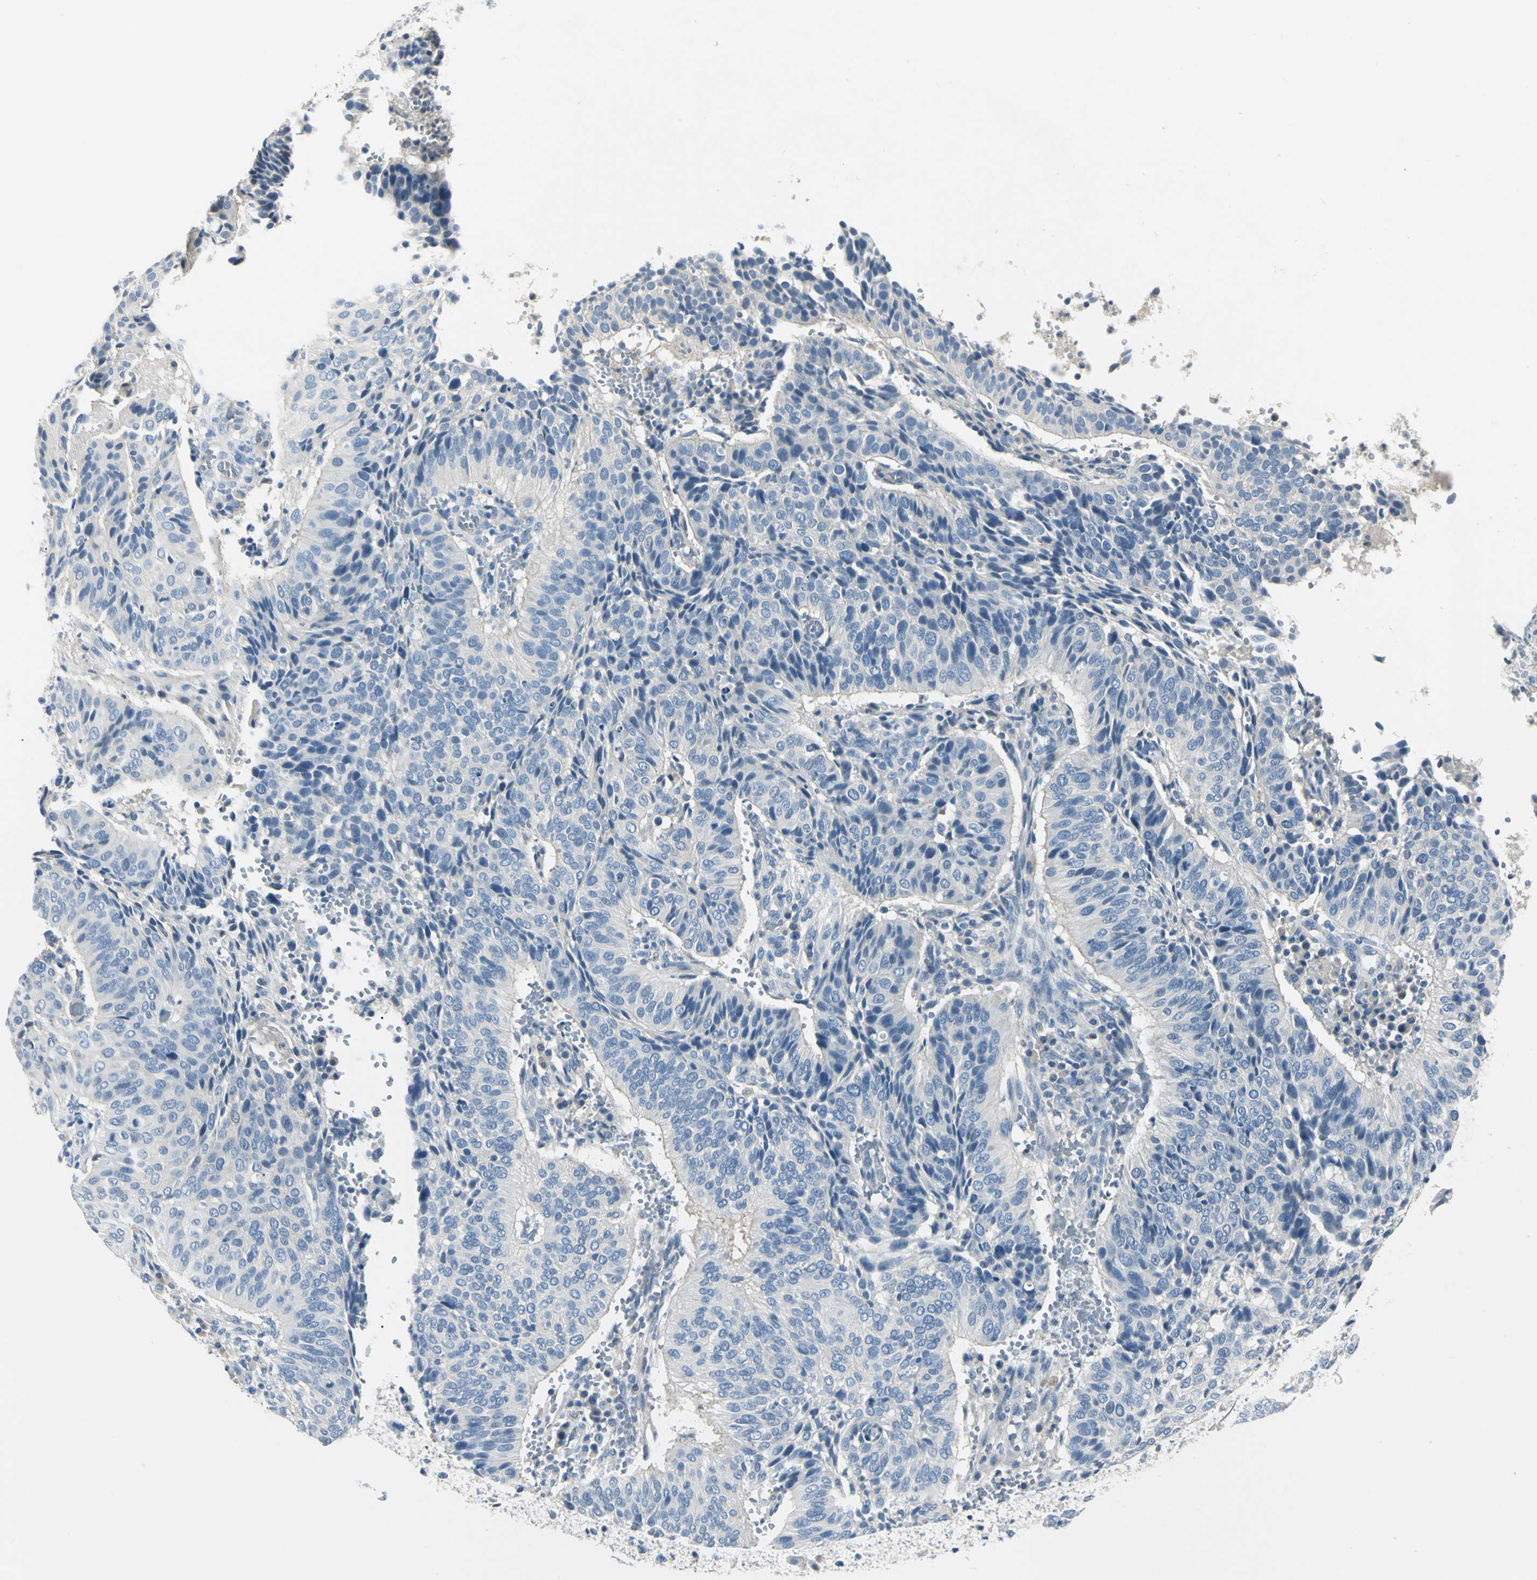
{"staining": {"intensity": "negative", "quantity": "none", "location": "none"}, "tissue": "cervical cancer", "cell_type": "Tumor cells", "image_type": "cancer", "snomed": [{"axis": "morphology", "description": "Squamous cell carcinoma, NOS"}, {"axis": "topography", "description": "Cervix"}], "caption": "Protein analysis of cervical squamous cell carcinoma exhibits no significant positivity in tumor cells.", "gene": "RIPOR1", "patient": {"sex": "female", "age": 39}}